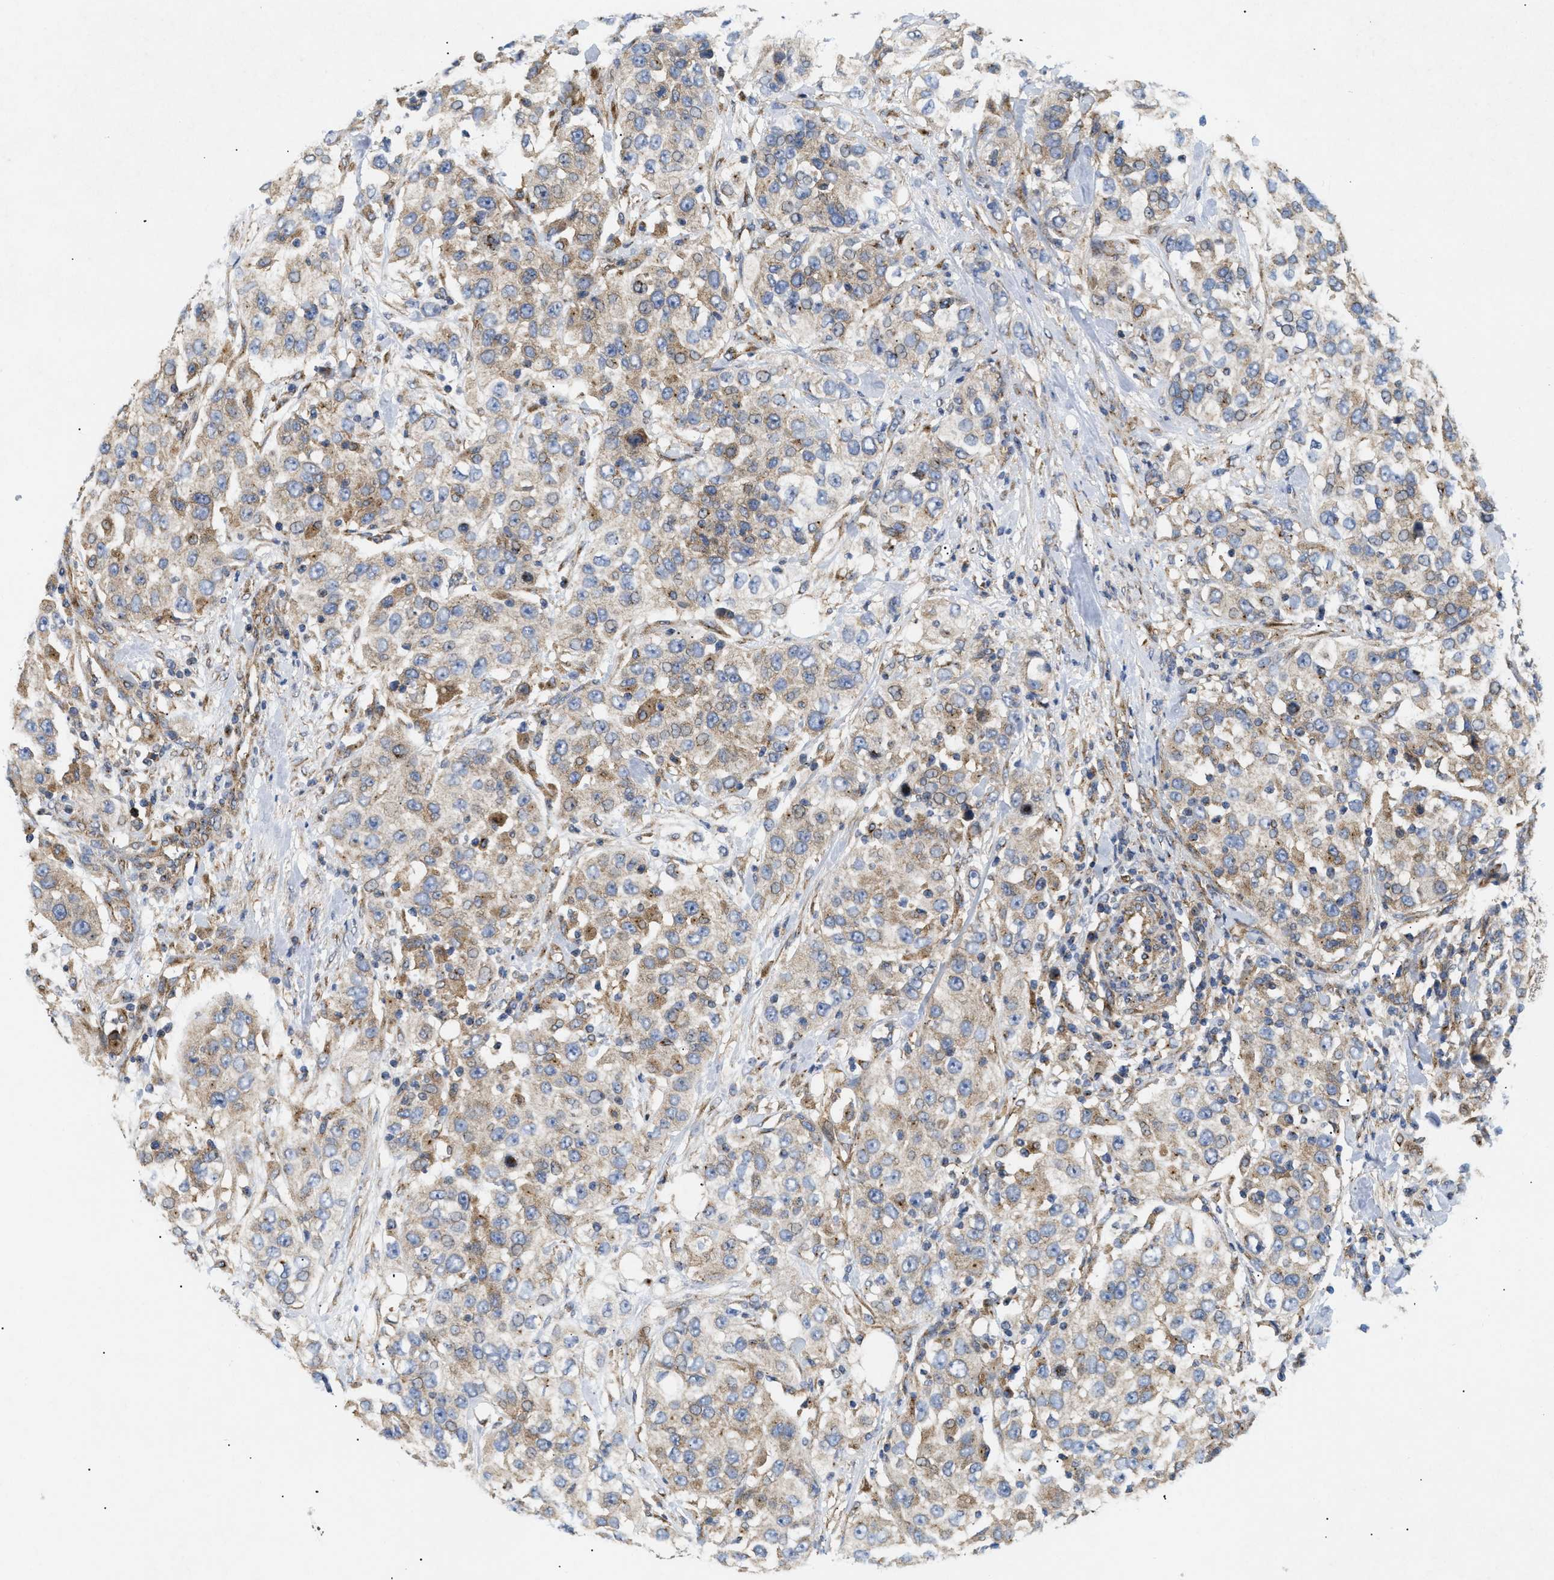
{"staining": {"intensity": "weak", "quantity": ">75%", "location": "cytoplasmic/membranous"}, "tissue": "urothelial cancer", "cell_type": "Tumor cells", "image_type": "cancer", "snomed": [{"axis": "morphology", "description": "Urothelial carcinoma, High grade"}, {"axis": "topography", "description": "Urinary bladder"}], "caption": "A photomicrograph of human urothelial carcinoma (high-grade) stained for a protein exhibits weak cytoplasmic/membranous brown staining in tumor cells.", "gene": "DCTN4", "patient": {"sex": "female", "age": 80}}